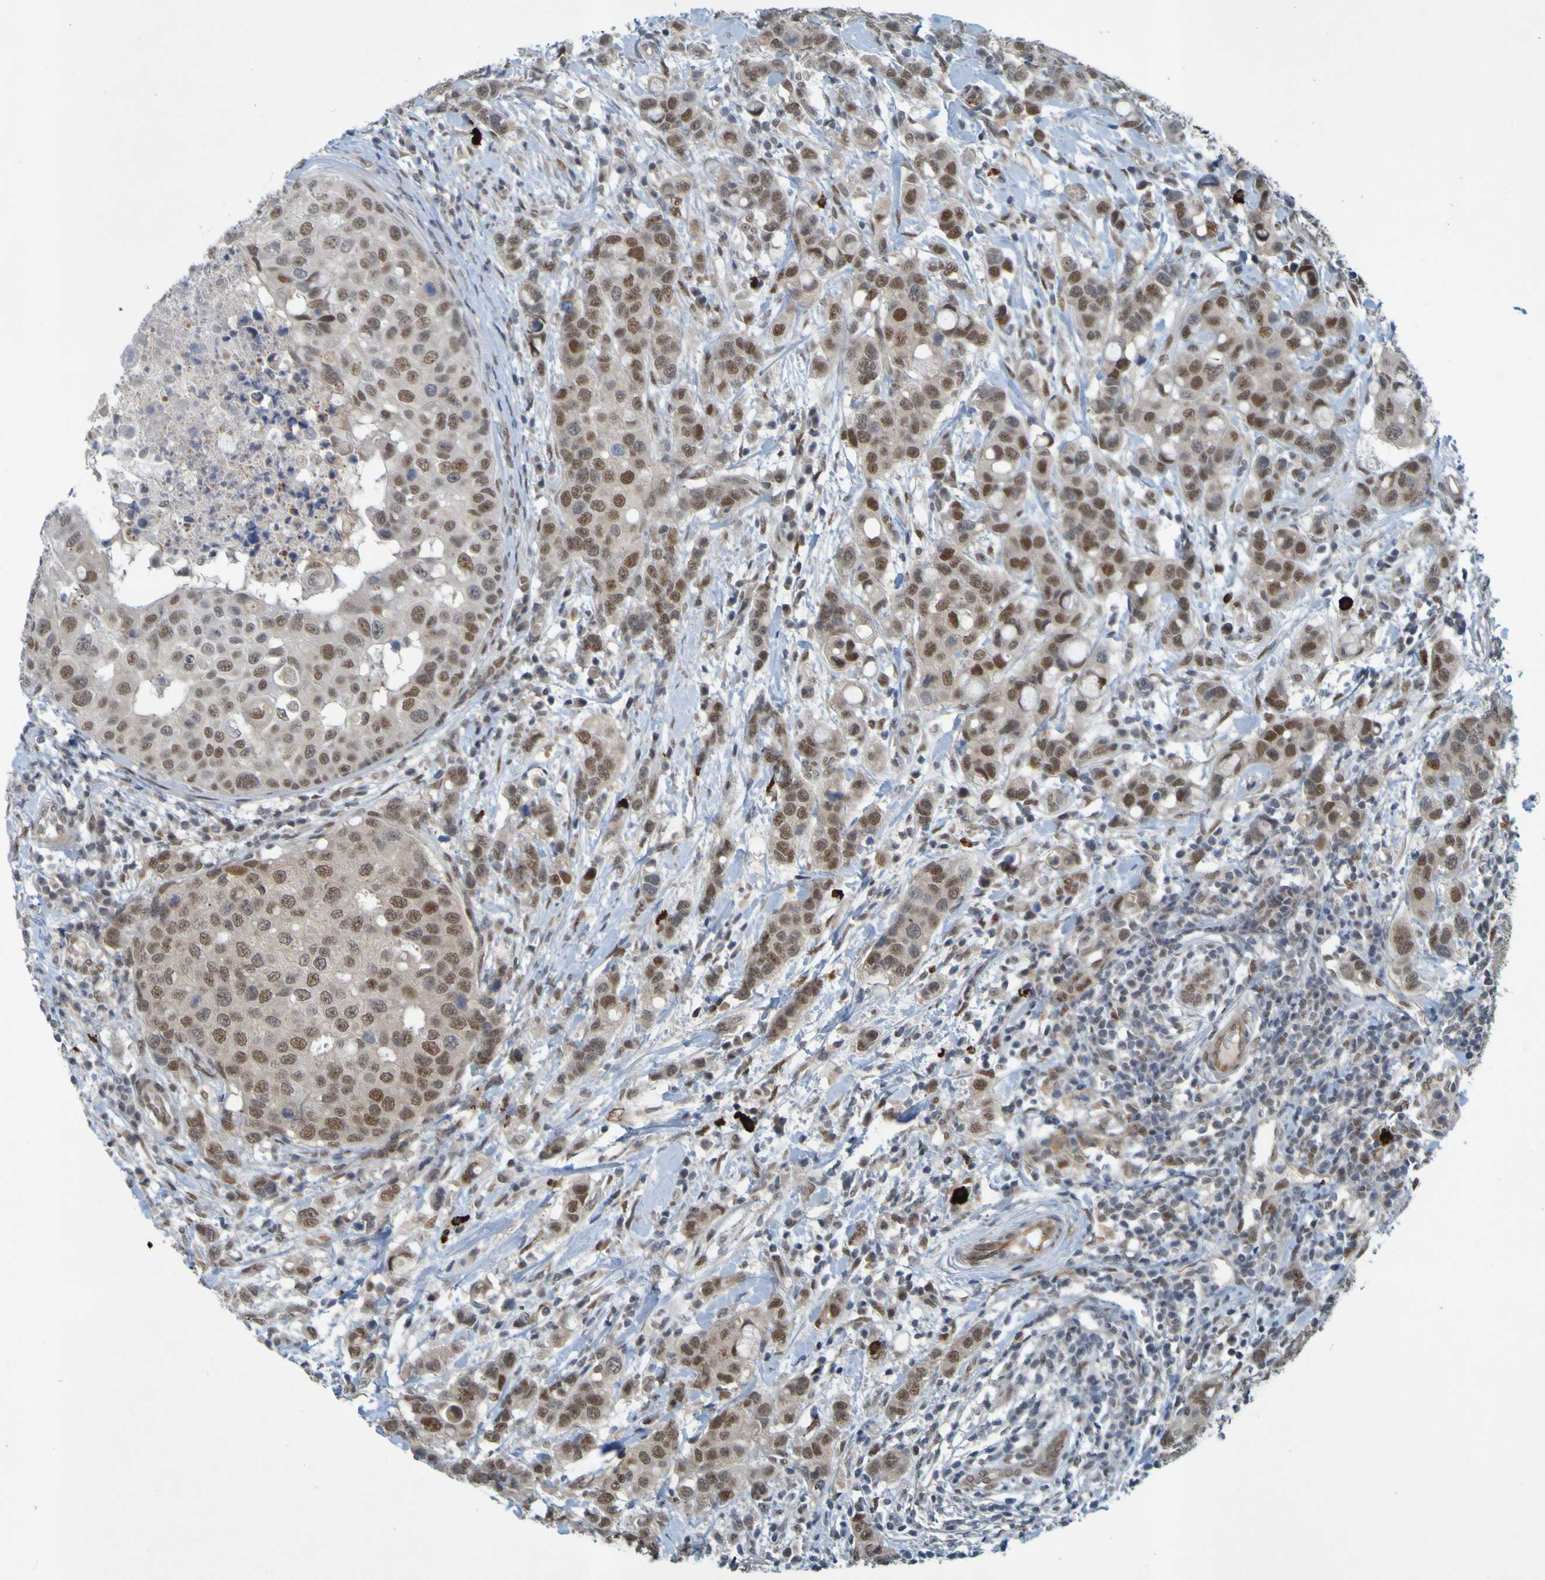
{"staining": {"intensity": "moderate", "quantity": ">75%", "location": "cytoplasmic/membranous,nuclear"}, "tissue": "breast cancer", "cell_type": "Tumor cells", "image_type": "cancer", "snomed": [{"axis": "morphology", "description": "Duct carcinoma"}, {"axis": "topography", "description": "Breast"}], "caption": "A brown stain highlights moderate cytoplasmic/membranous and nuclear expression of a protein in human breast cancer (infiltrating ductal carcinoma) tumor cells. (DAB (3,3'-diaminobenzidine) IHC with brightfield microscopy, high magnification).", "gene": "MCPH1", "patient": {"sex": "female", "age": 27}}